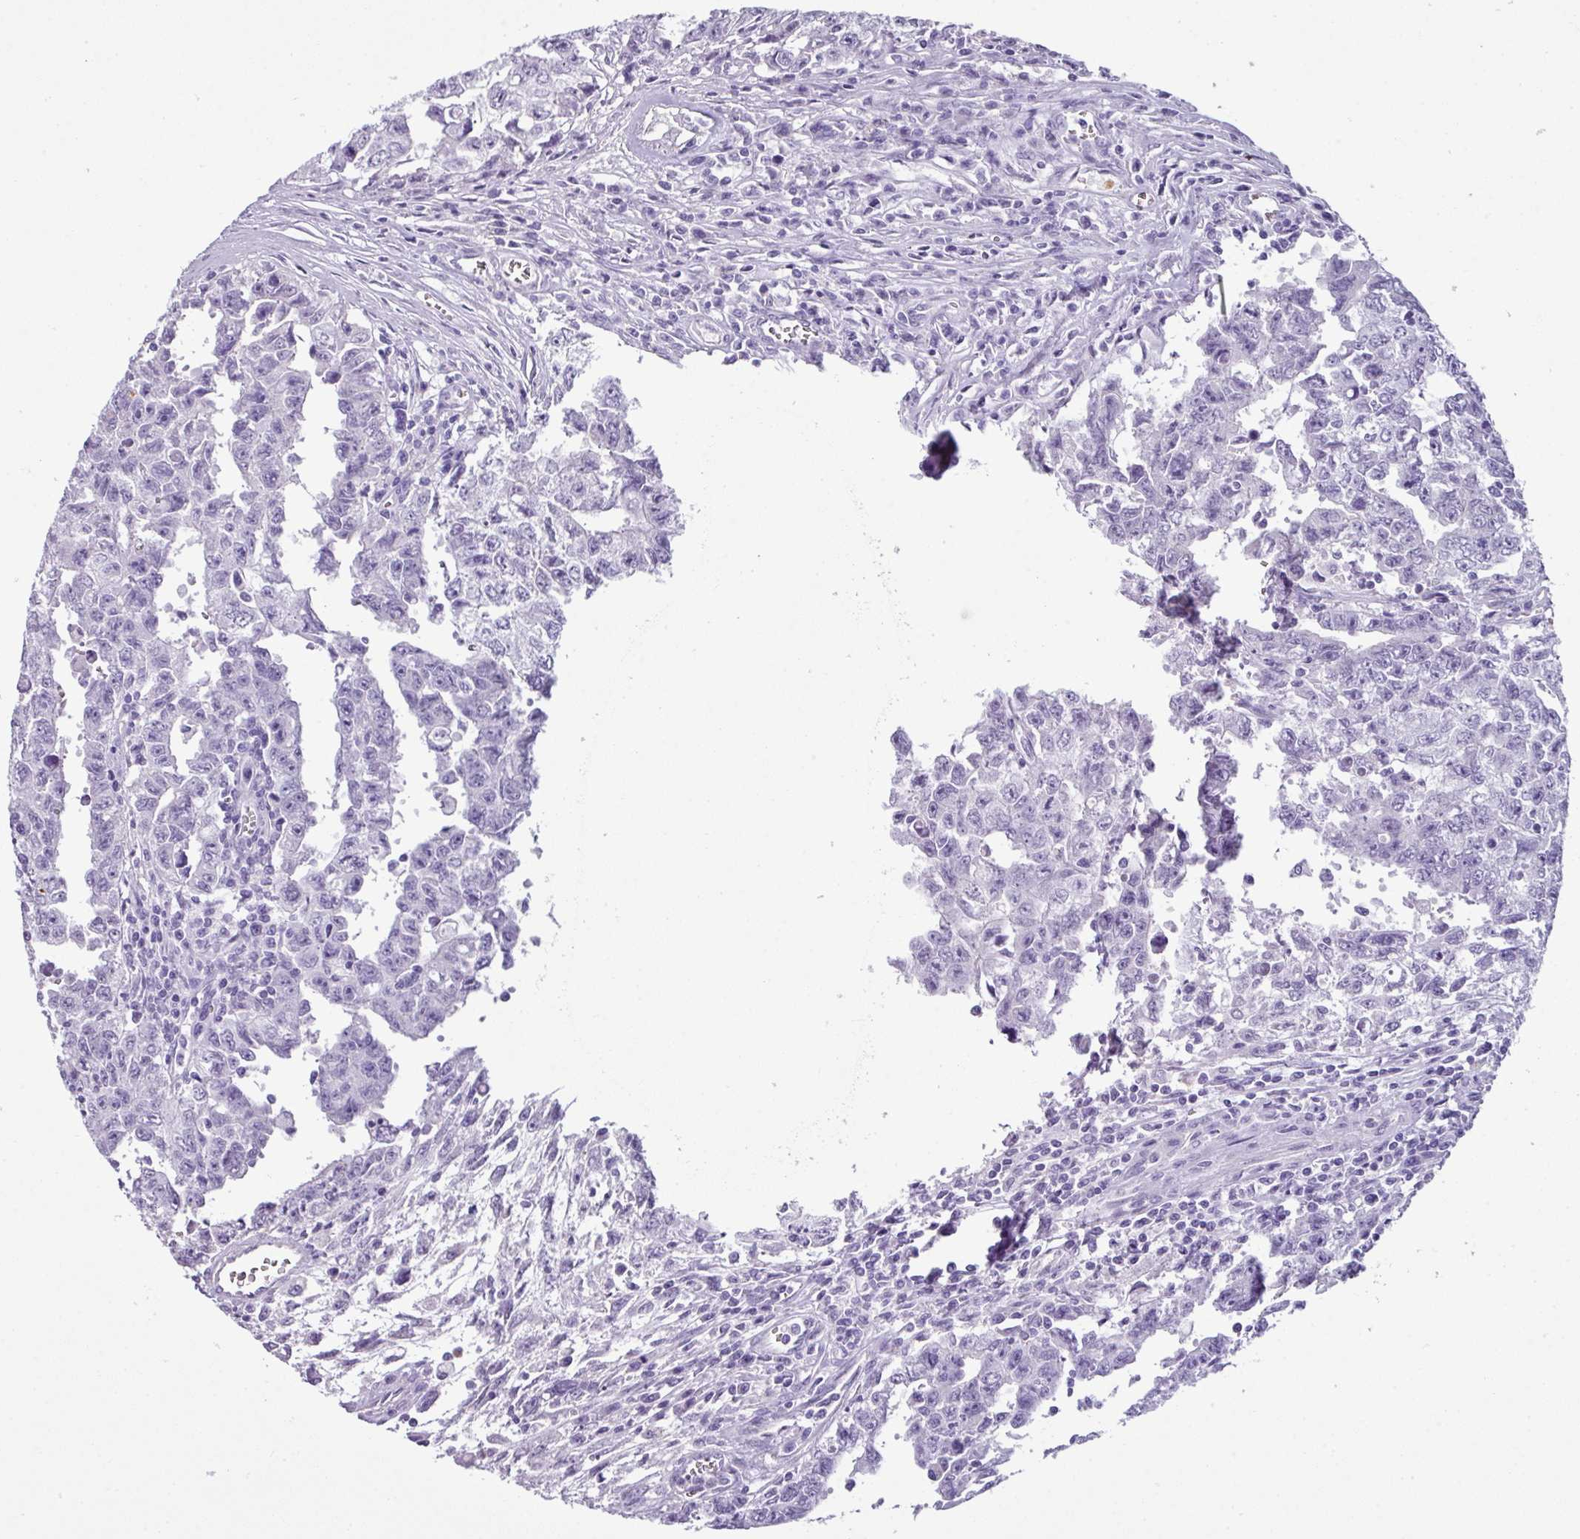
{"staining": {"intensity": "negative", "quantity": "none", "location": "none"}, "tissue": "testis cancer", "cell_type": "Tumor cells", "image_type": "cancer", "snomed": [{"axis": "morphology", "description": "Carcinoma, Embryonal, NOS"}, {"axis": "topography", "description": "Testis"}], "caption": "Embryonal carcinoma (testis) stained for a protein using immunohistochemistry shows no staining tumor cells.", "gene": "CTSG", "patient": {"sex": "male", "age": 24}}